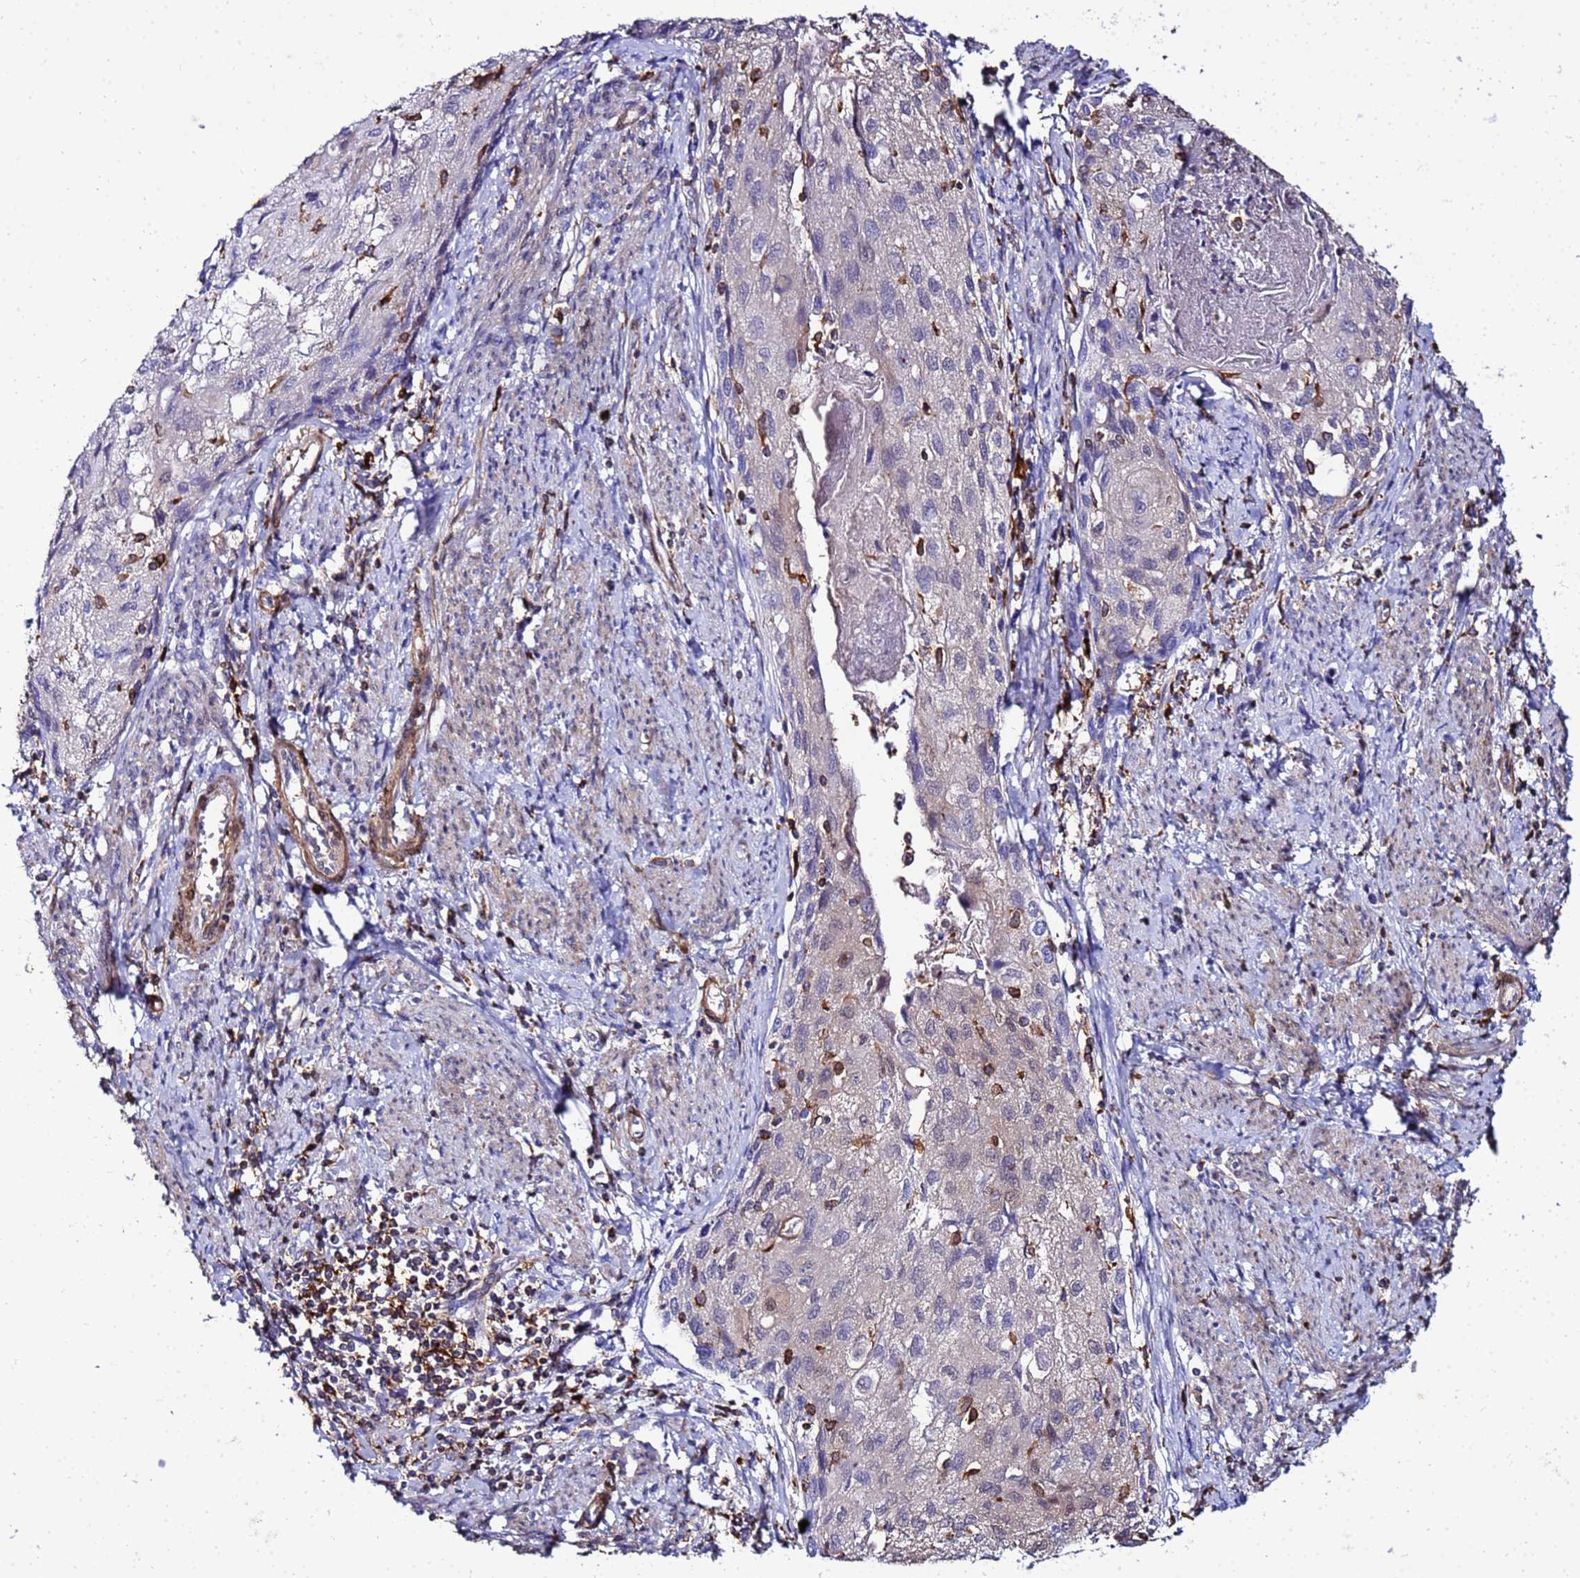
{"staining": {"intensity": "negative", "quantity": "none", "location": "none"}, "tissue": "cervical cancer", "cell_type": "Tumor cells", "image_type": "cancer", "snomed": [{"axis": "morphology", "description": "Squamous cell carcinoma, NOS"}, {"axis": "topography", "description": "Cervix"}], "caption": "DAB immunohistochemical staining of squamous cell carcinoma (cervical) demonstrates no significant positivity in tumor cells.", "gene": "DBNDD2", "patient": {"sex": "female", "age": 67}}